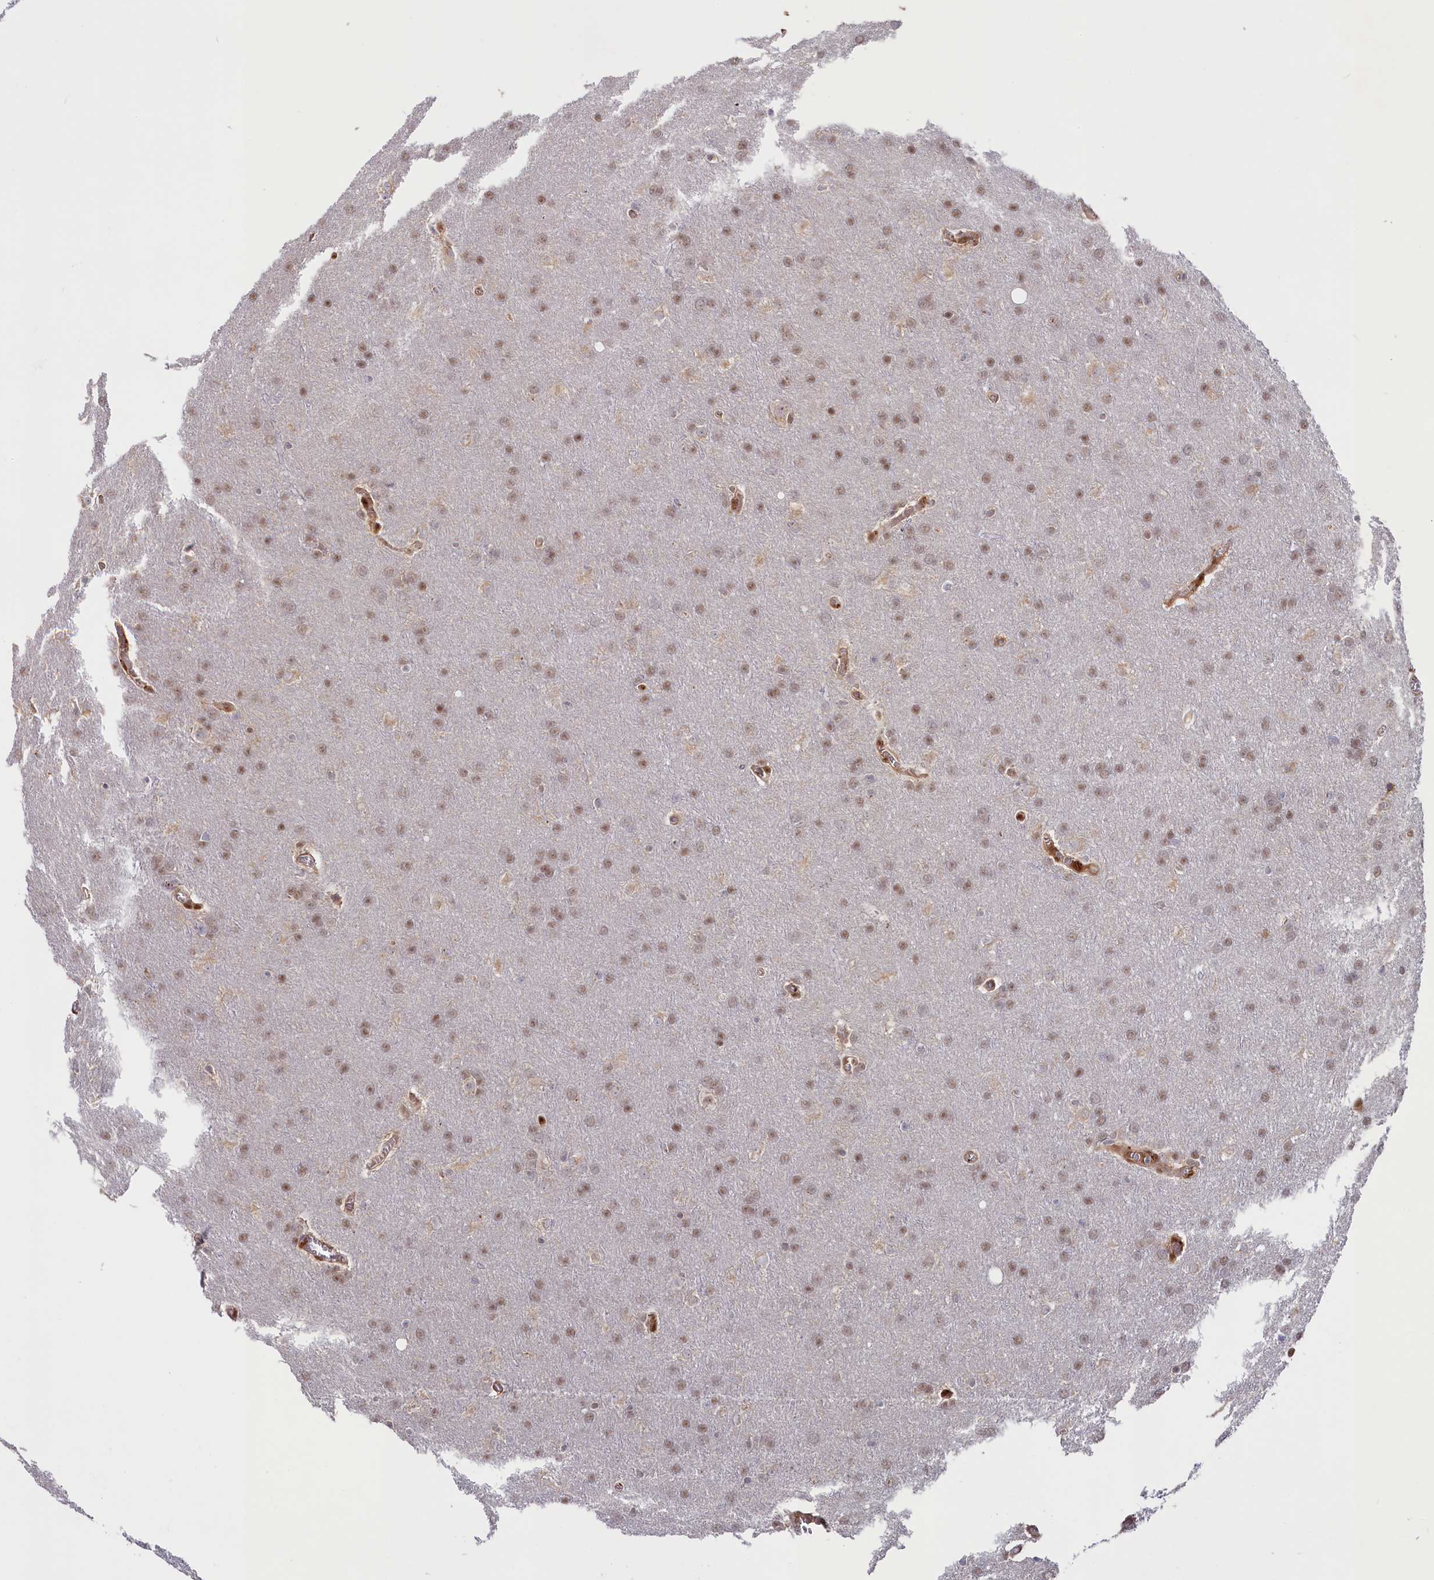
{"staining": {"intensity": "weak", "quantity": ">75%", "location": "nuclear"}, "tissue": "glioma", "cell_type": "Tumor cells", "image_type": "cancer", "snomed": [{"axis": "morphology", "description": "Glioma, malignant, Low grade"}, {"axis": "topography", "description": "Brain"}], "caption": "Glioma stained with a protein marker displays weak staining in tumor cells.", "gene": "CHST12", "patient": {"sex": "female", "age": 32}}